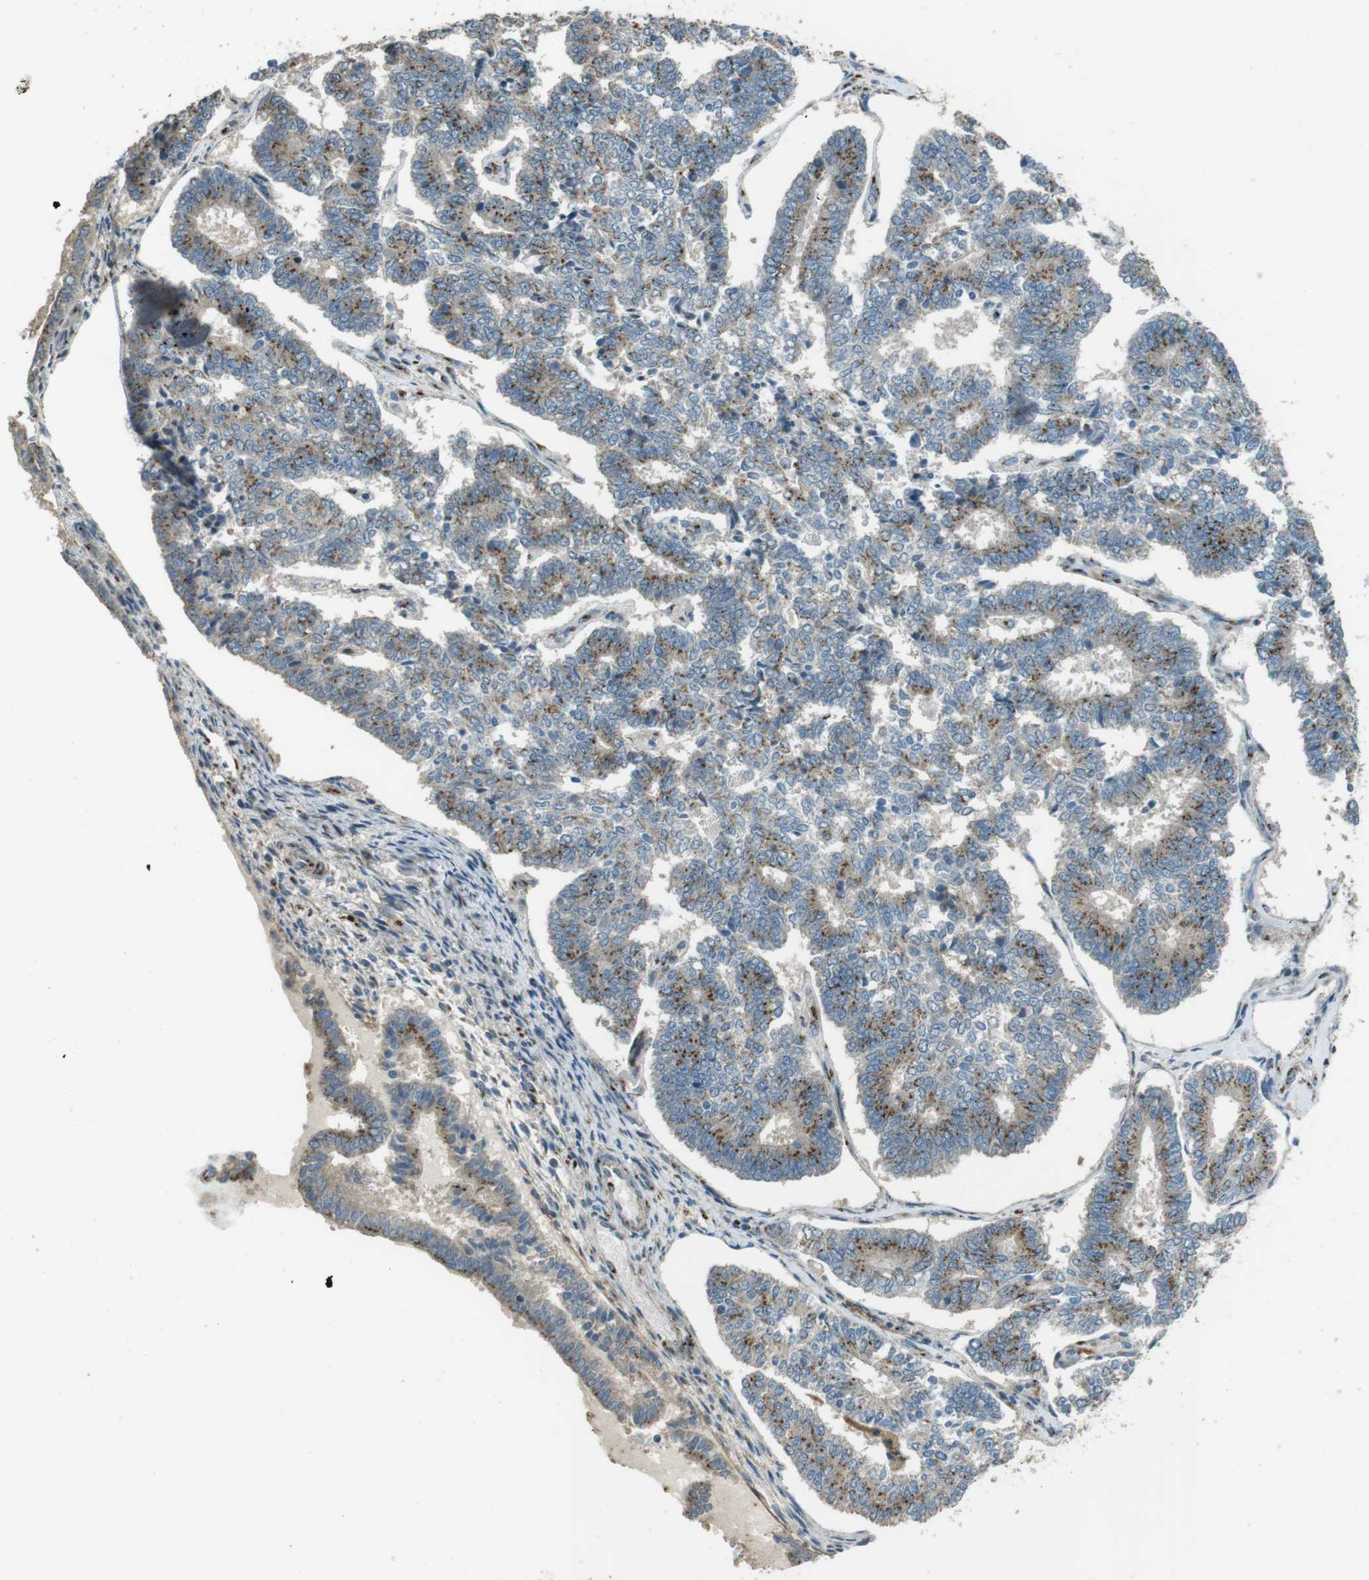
{"staining": {"intensity": "moderate", "quantity": ">75%", "location": "cytoplasmic/membranous"}, "tissue": "endometrial cancer", "cell_type": "Tumor cells", "image_type": "cancer", "snomed": [{"axis": "morphology", "description": "Adenocarcinoma, NOS"}, {"axis": "topography", "description": "Endometrium"}], "caption": "Immunohistochemical staining of human adenocarcinoma (endometrial) shows medium levels of moderate cytoplasmic/membranous protein expression in about >75% of tumor cells.", "gene": "TMEM115", "patient": {"sex": "female", "age": 70}}